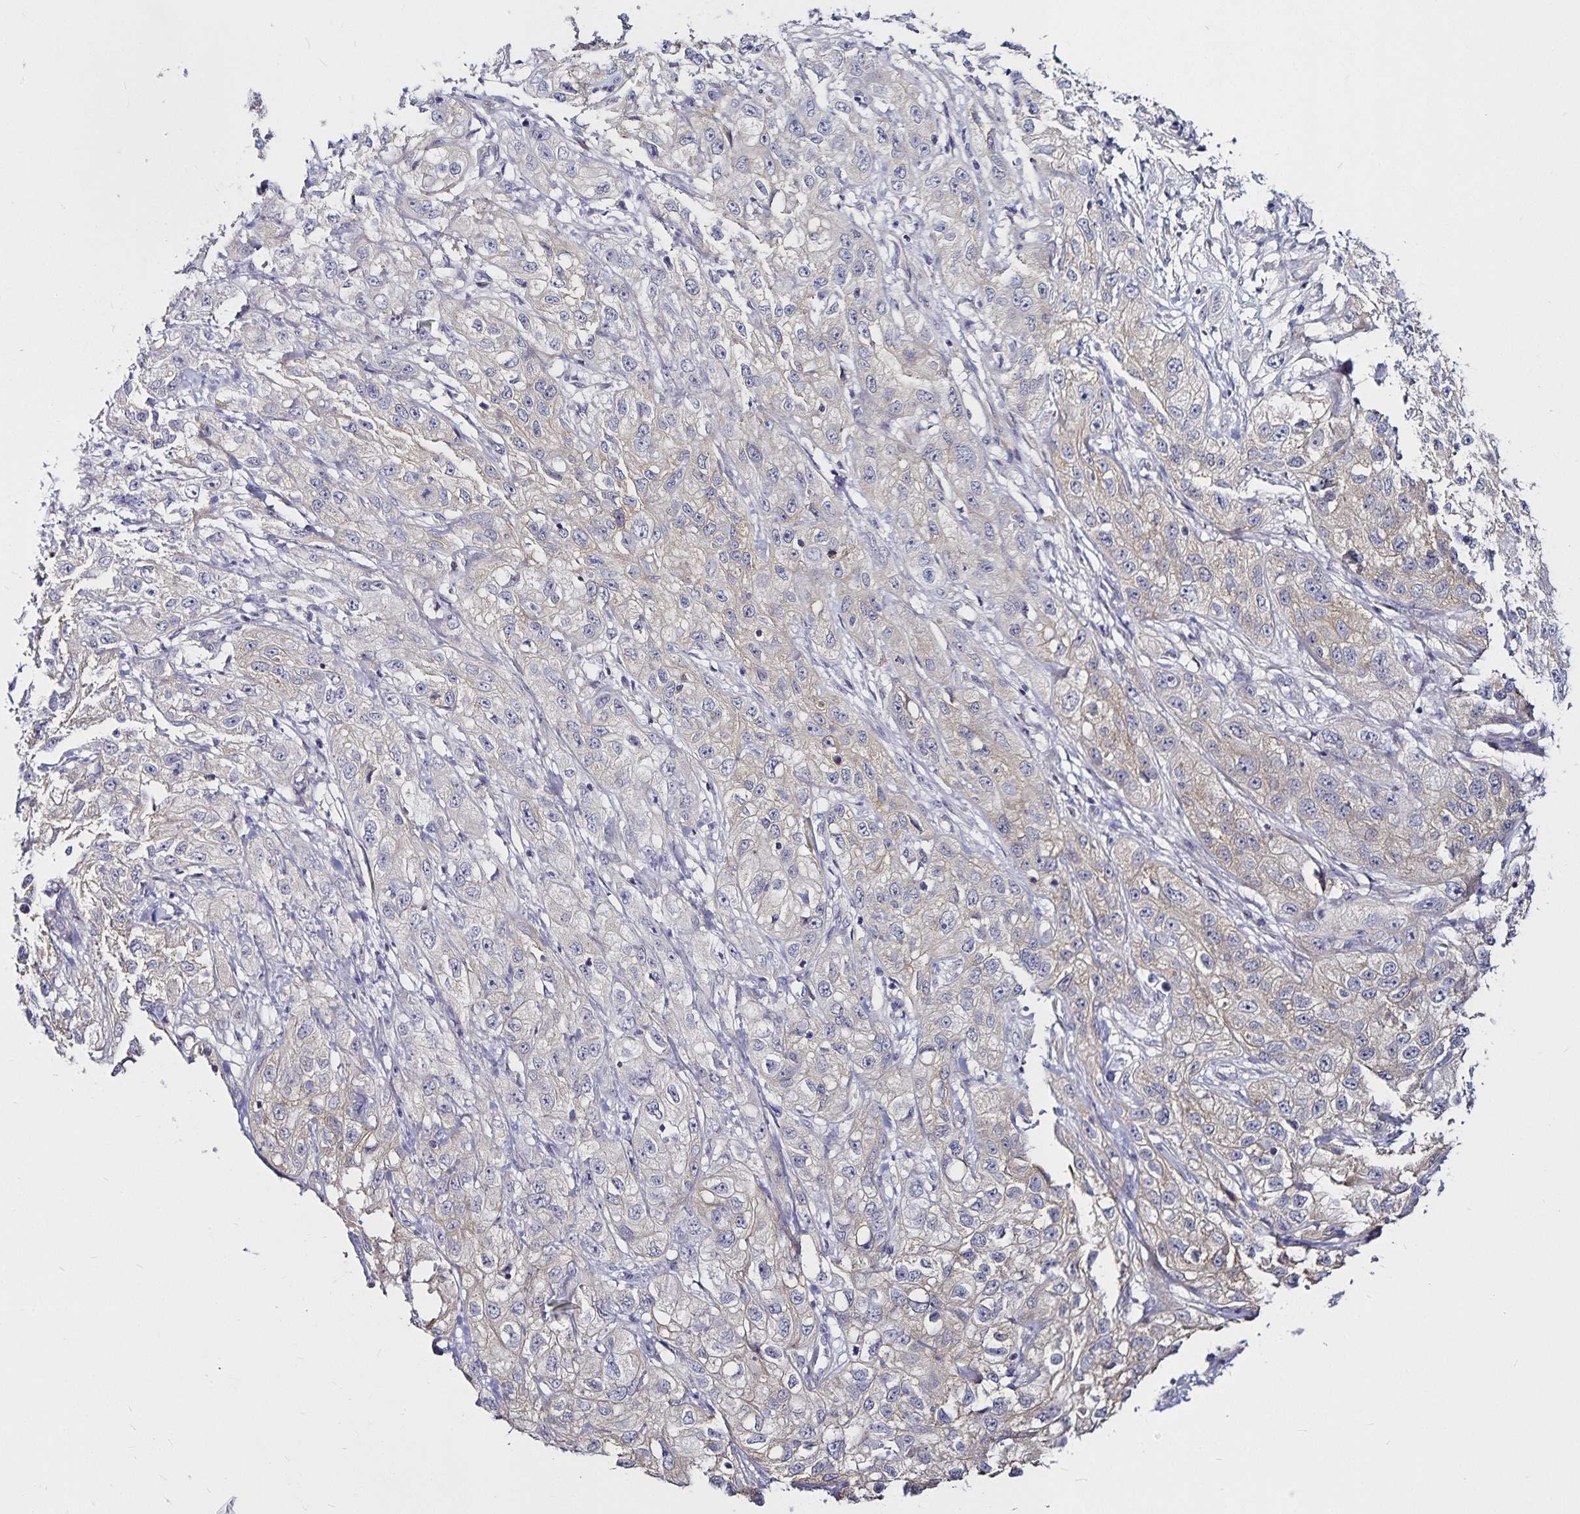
{"staining": {"intensity": "negative", "quantity": "none", "location": "none"}, "tissue": "skin cancer", "cell_type": "Tumor cells", "image_type": "cancer", "snomed": [{"axis": "morphology", "description": "Squamous cell carcinoma, NOS"}, {"axis": "topography", "description": "Skin"}, {"axis": "topography", "description": "Vulva"}], "caption": "This is an IHC micrograph of human skin cancer (squamous cell carcinoma). There is no expression in tumor cells.", "gene": "GNG12", "patient": {"sex": "female", "age": 86}}